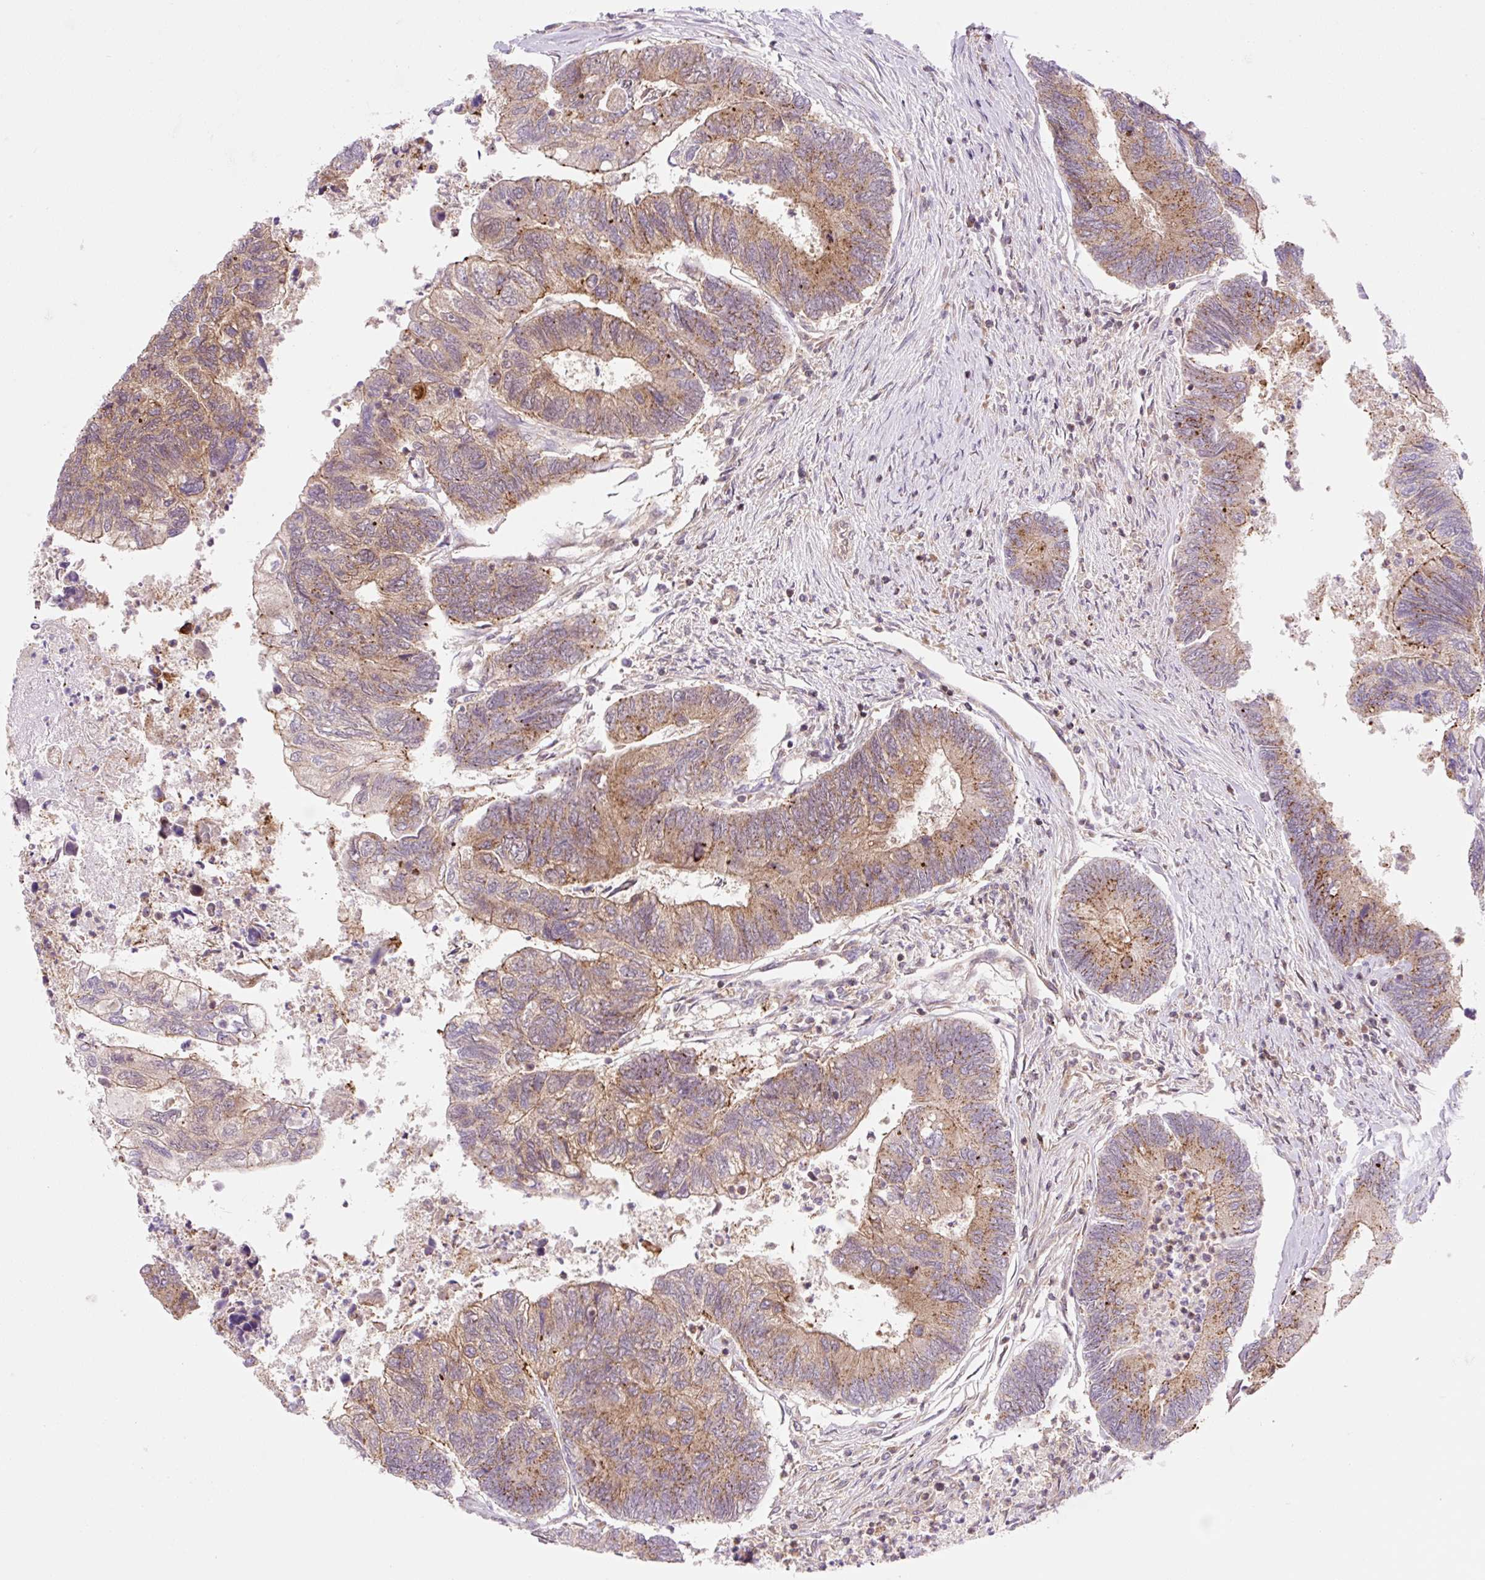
{"staining": {"intensity": "moderate", "quantity": ">75%", "location": "cytoplasmic/membranous"}, "tissue": "colorectal cancer", "cell_type": "Tumor cells", "image_type": "cancer", "snomed": [{"axis": "morphology", "description": "Adenocarcinoma, NOS"}, {"axis": "topography", "description": "Colon"}], "caption": "Colorectal cancer stained with immunohistochemistry (IHC) exhibits moderate cytoplasmic/membranous expression in about >75% of tumor cells.", "gene": "VPS4A", "patient": {"sex": "female", "age": 67}}